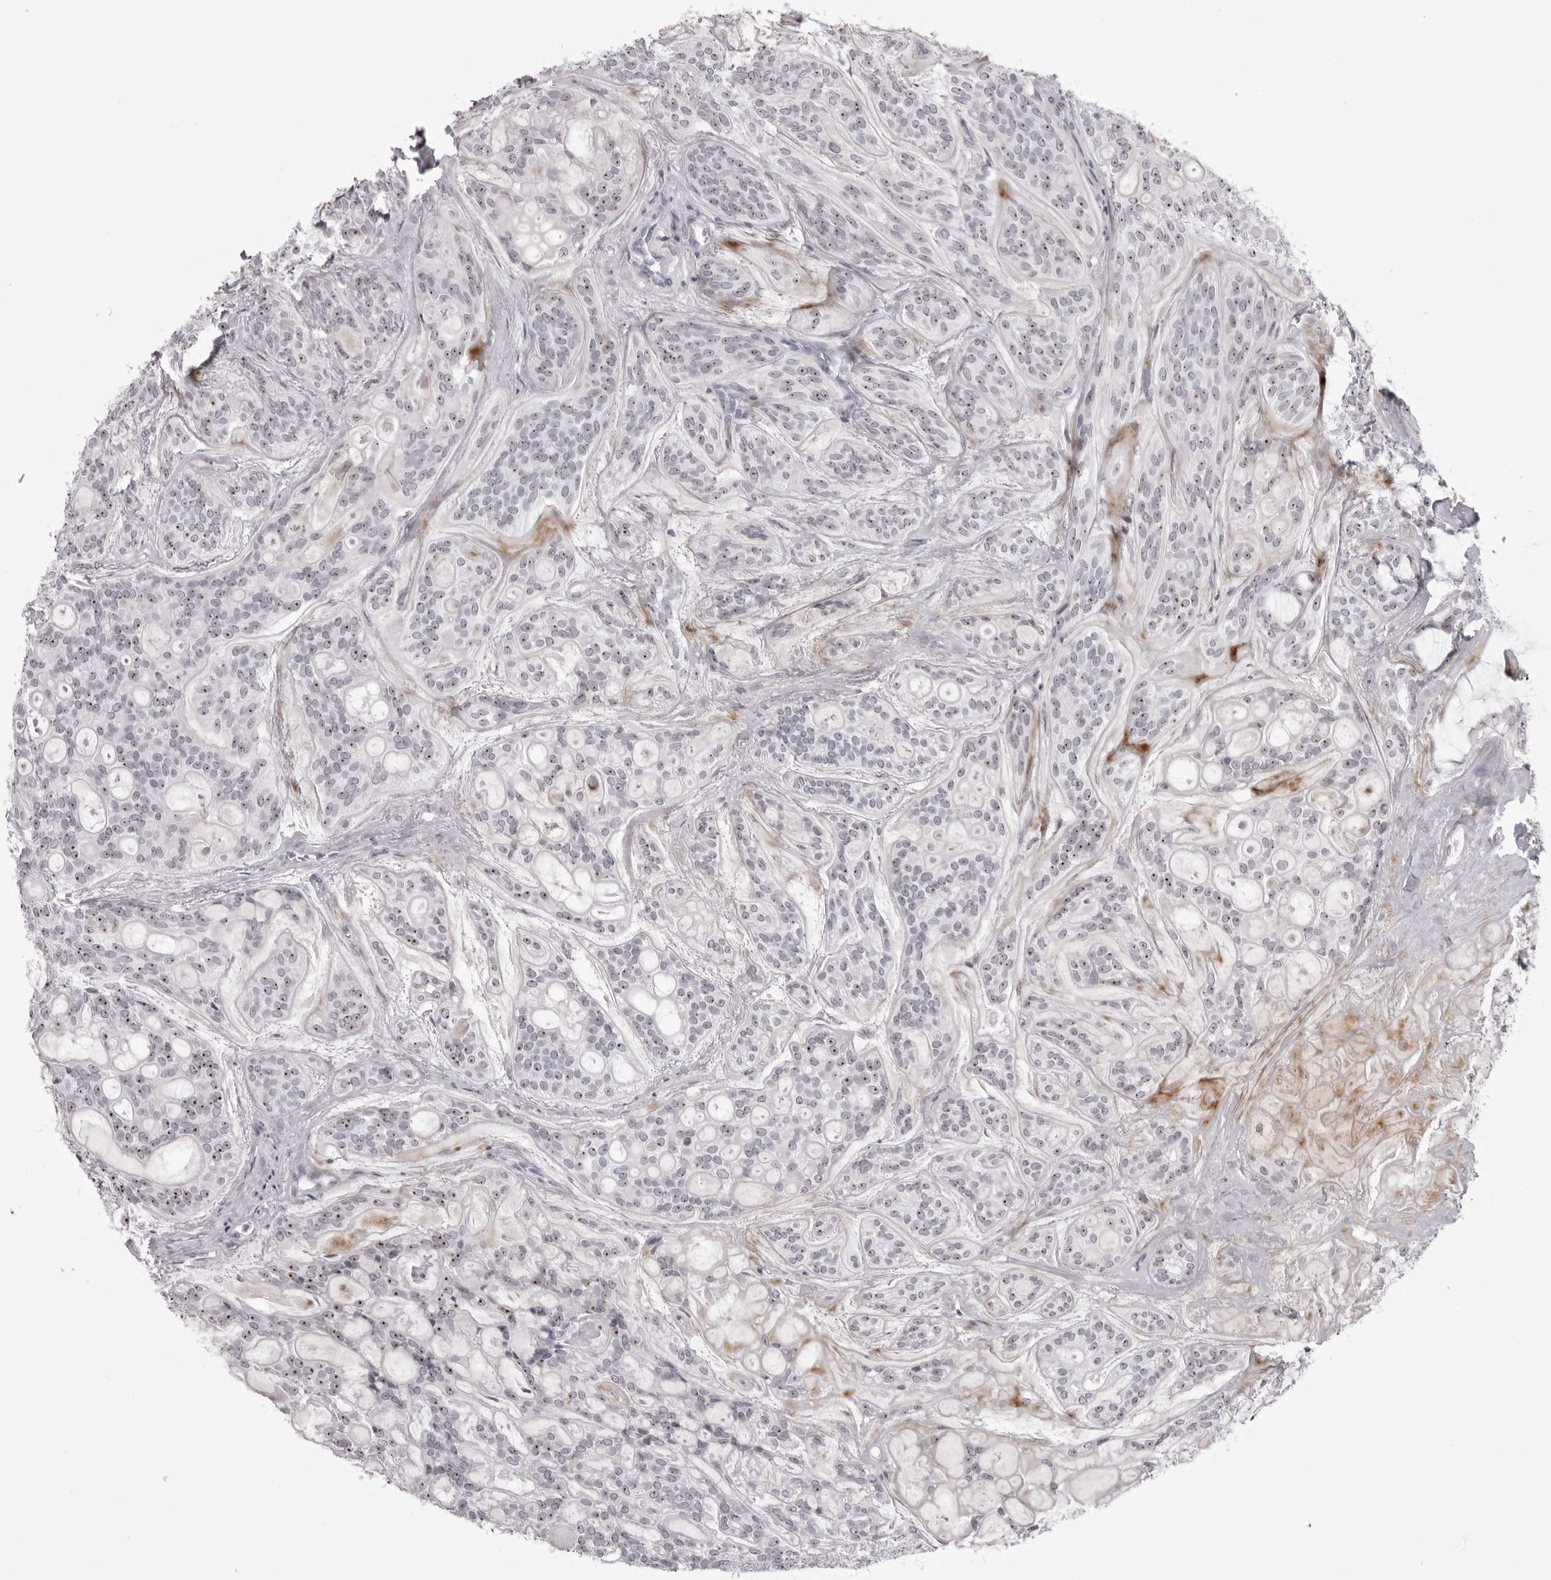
{"staining": {"intensity": "moderate", "quantity": ">75%", "location": "nuclear"}, "tissue": "head and neck cancer", "cell_type": "Tumor cells", "image_type": "cancer", "snomed": [{"axis": "morphology", "description": "Adenocarcinoma, NOS"}, {"axis": "topography", "description": "Head-Neck"}], "caption": "Protein expression analysis of head and neck adenocarcinoma shows moderate nuclear positivity in about >75% of tumor cells.", "gene": "HELZ", "patient": {"sex": "male", "age": 66}}